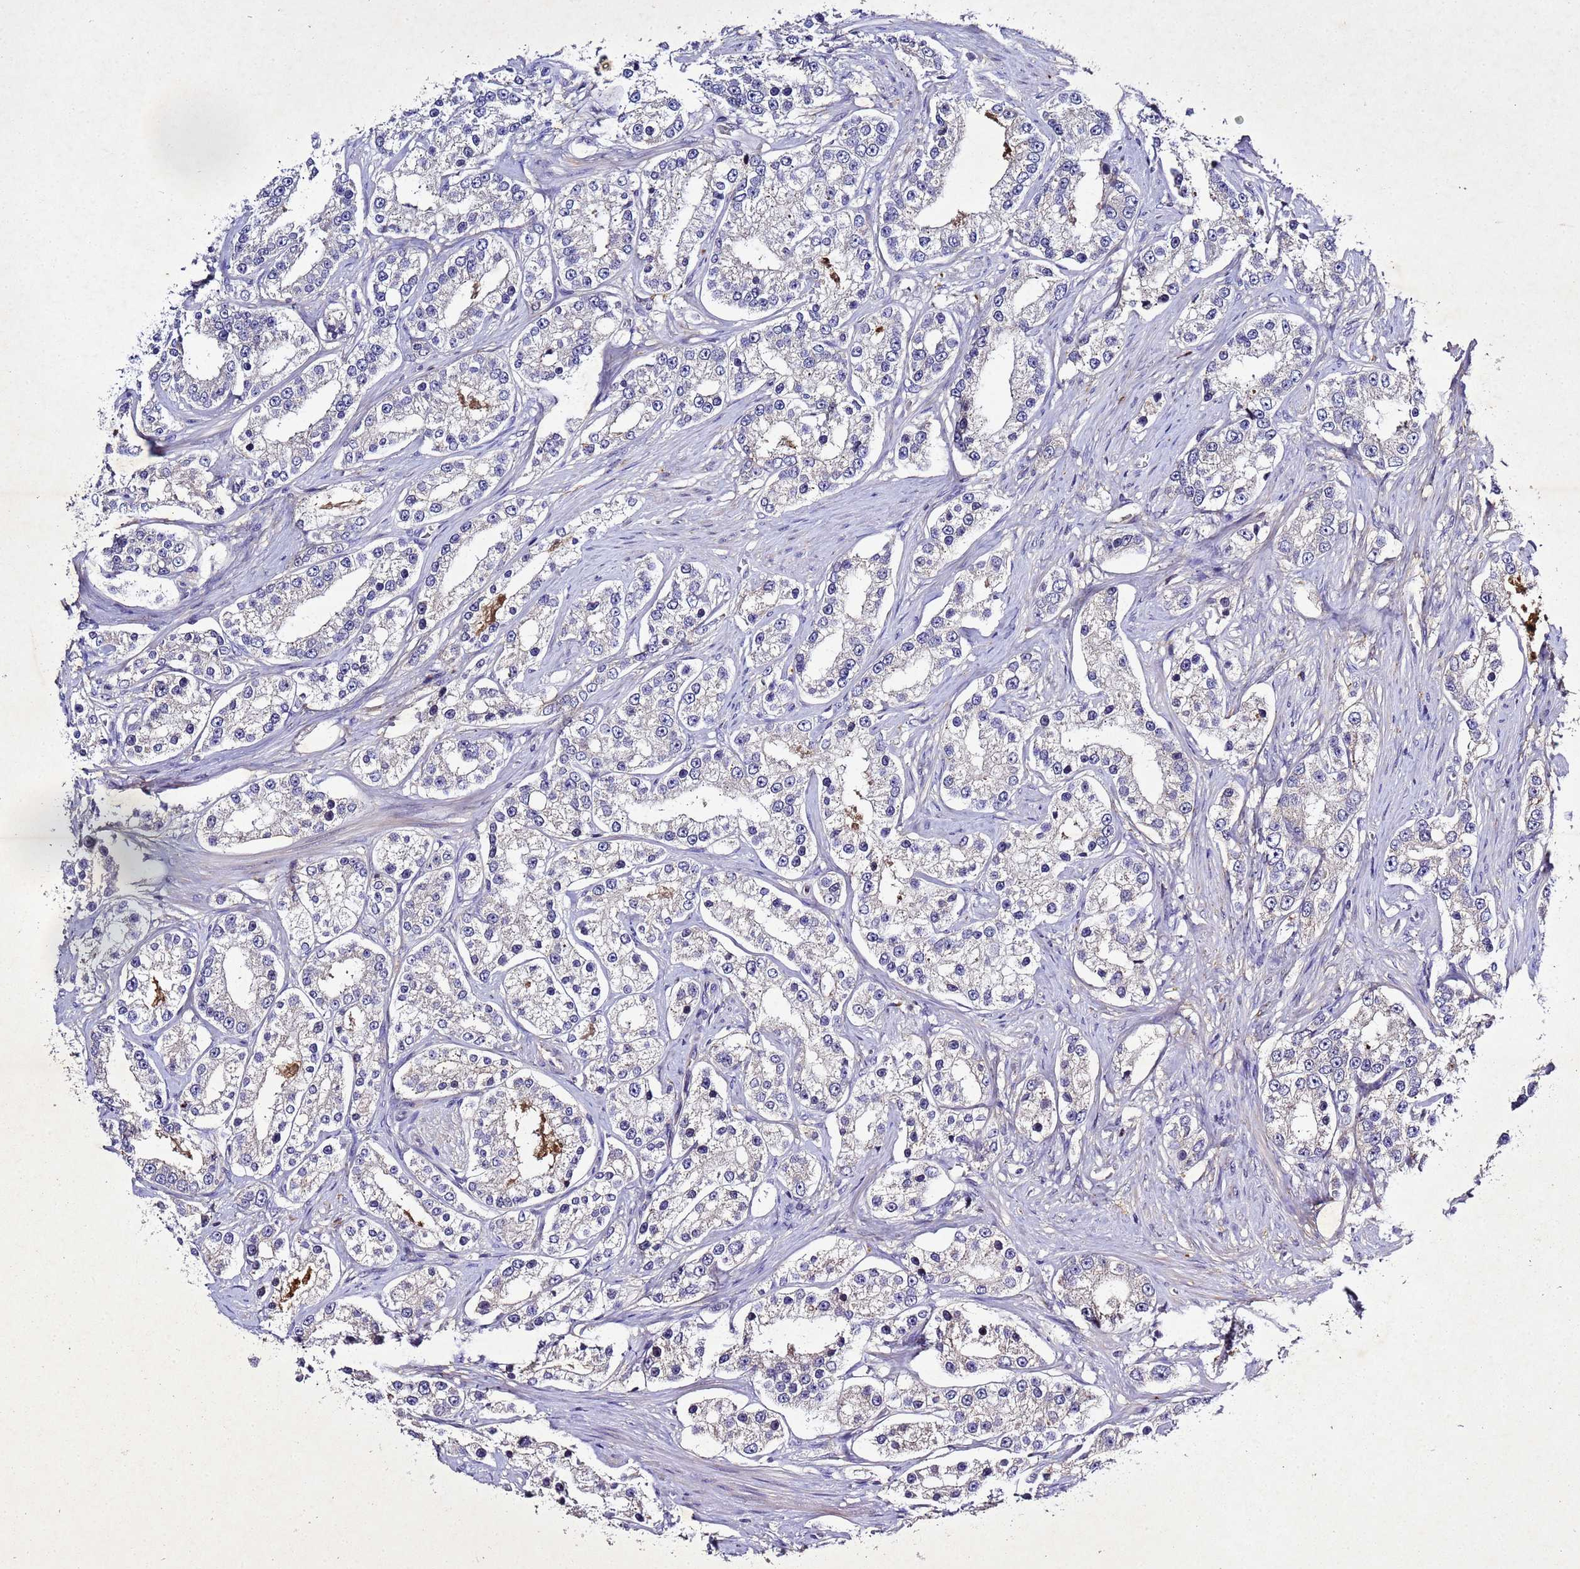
{"staining": {"intensity": "negative", "quantity": "none", "location": "none"}, "tissue": "prostate cancer", "cell_type": "Tumor cells", "image_type": "cancer", "snomed": [{"axis": "morphology", "description": "Normal tissue, NOS"}, {"axis": "morphology", "description": "Adenocarcinoma, High grade"}, {"axis": "topography", "description": "Prostate"}], "caption": "The immunohistochemistry (IHC) micrograph has no significant staining in tumor cells of prostate cancer (high-grade adenocarcinoma) tissue.", "gene": "SV2B", "patient": {"sex": "male", "age": 83}}